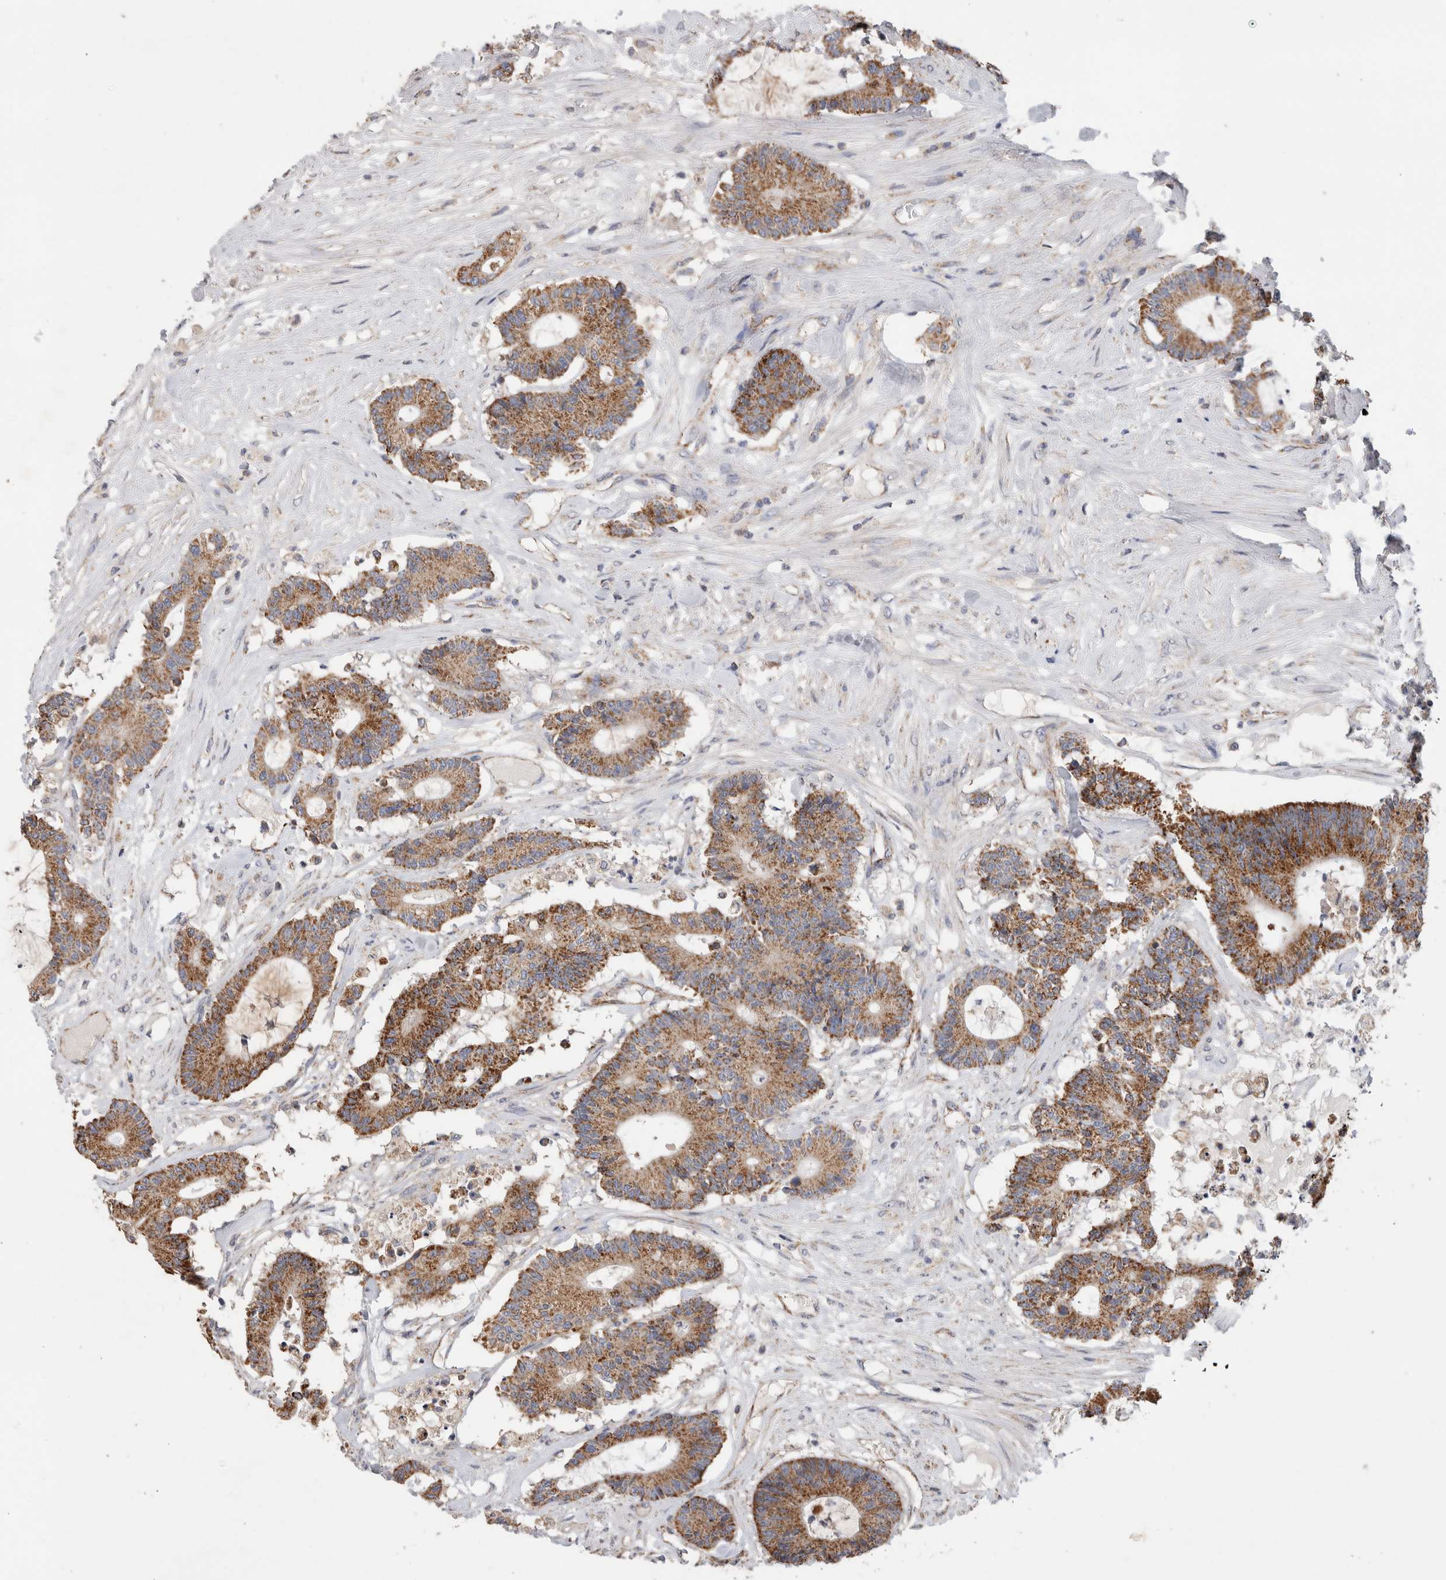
{"staining": {"intensity": "moderate", "quantity": ">75%", "location": "cytoplasmic/membranous"}, "tissue": "colorectal cancer", "cell_type": "Tumor cells", "image_type": "cancer", "snomed": [{"axis": "morphology", "description": "Adenocarcinoma, NOS"}, {"axis": "topography", "description": "Colon"}], "caption": "Immunohistochemical staining of colorectal cancer reveals medium levels of moderate cytoplasmic/membranous expression in about >75% of tumor cells.", "gene": "IARS2", "patient": {"sex": "female", "age": 84}}